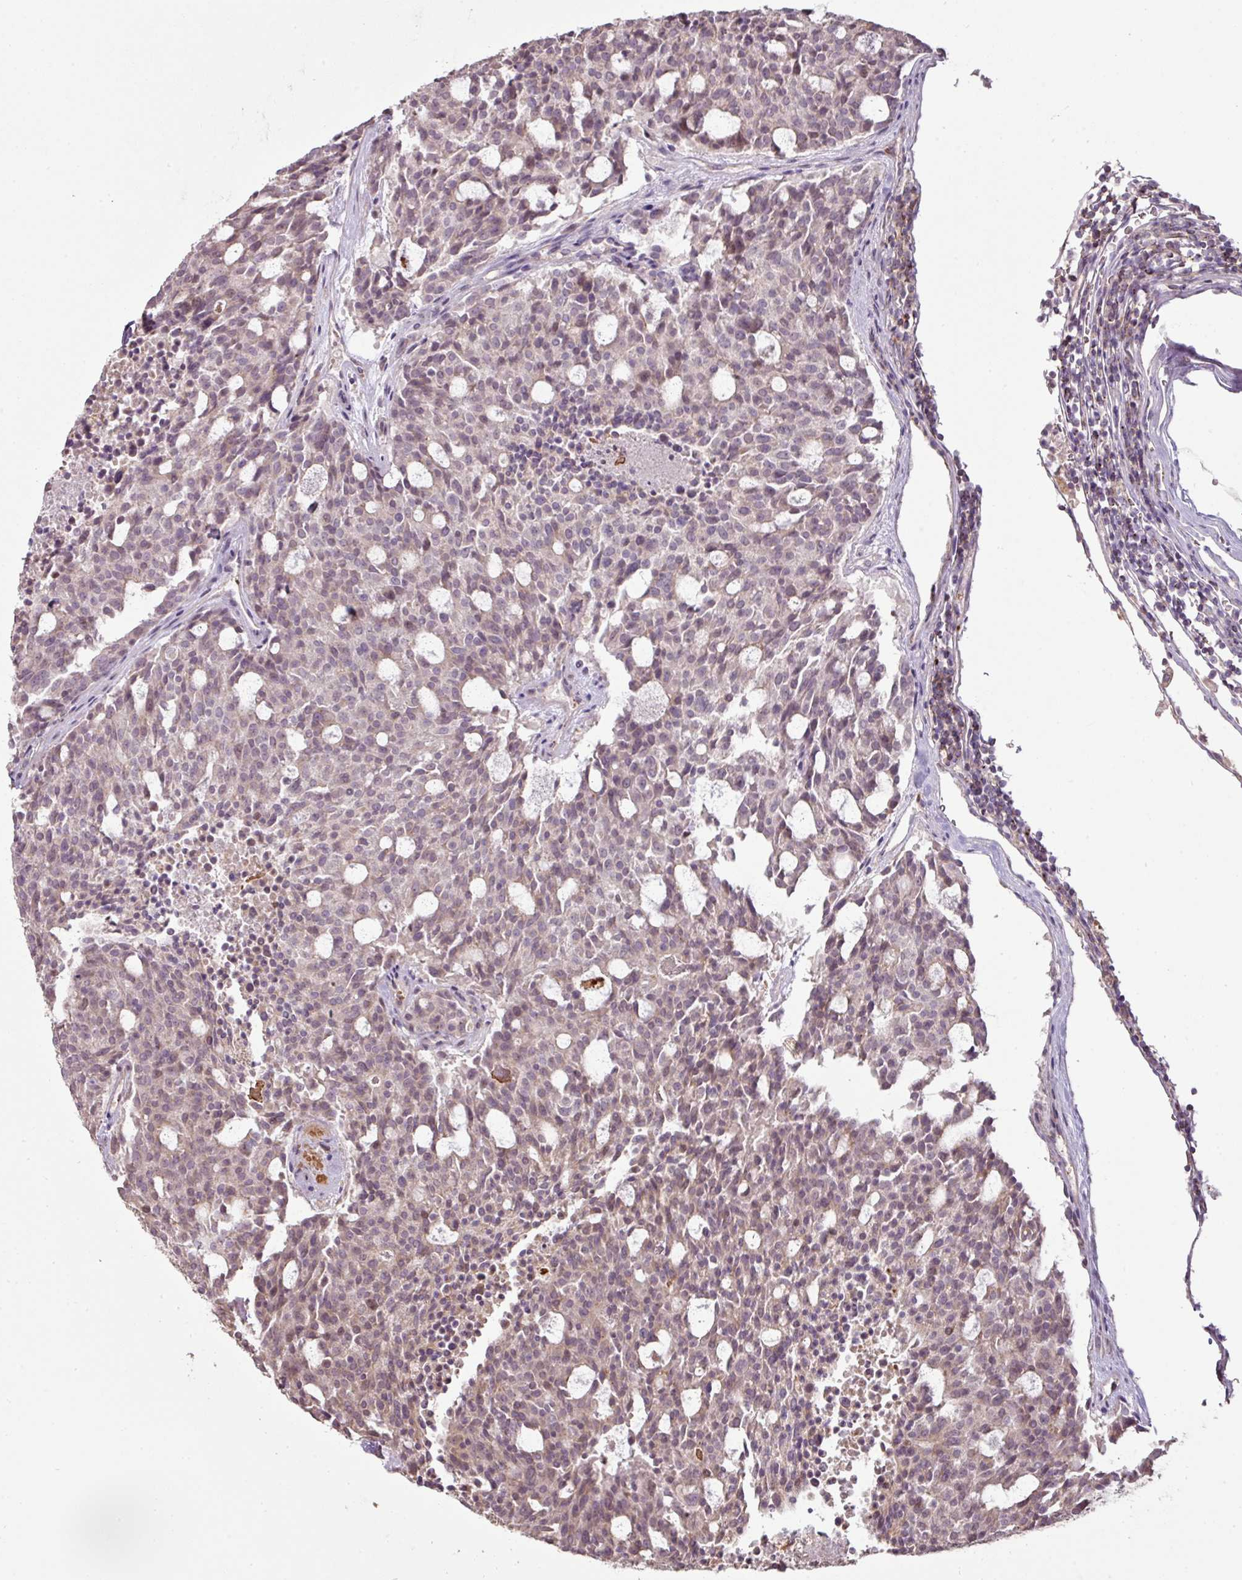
{"staining": {"intensity": "moderate", "quantity": "<25%", "location": "cytoplasmic/membranous,nuclear"}, "tissue": "carcinoid", "cell_type": "Tumor cells", "image_type": "cancer", "snomed": [{"axis": "morphology", "description": "Carcinoid, malignant, NOS"}, {"axis": "topography", "description": "Pancreas"}], "caption": "Carcinoid (malignant) tissue demonstrates moderate cytoplasmic/membranous and nuclear staining in about <25% of tumor cells", "gene": "CXCR5", "patient": {"sex": "female", "age": 54}}